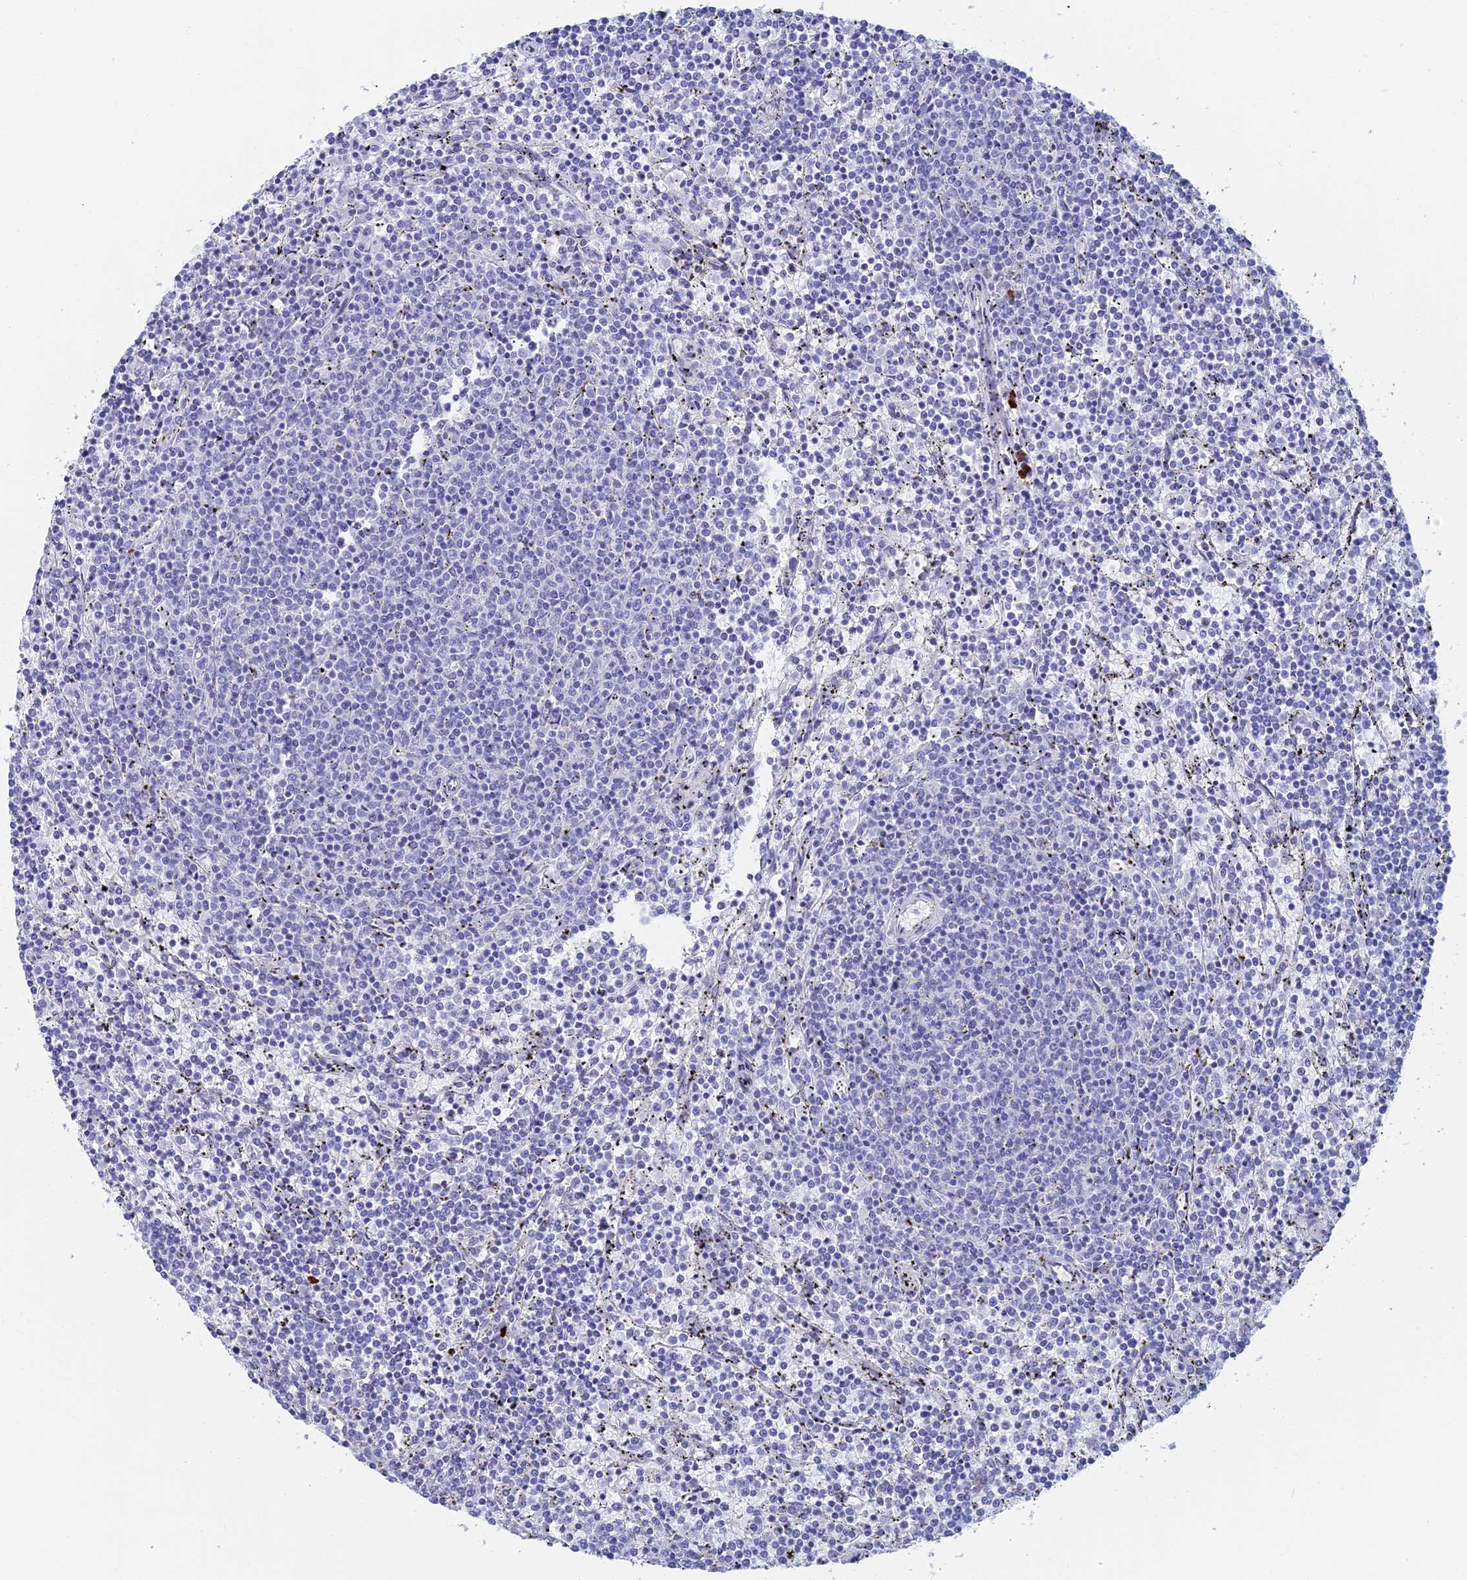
{"staining": {"intensity": "negative", "quantity": "none", "location": "none"}, "tissue": "lymphoma", "cell_type": "Tumor cells", "image_type": "cancer", "snomed": [{"axis": "morphology", "description": "Malignant lymphoma, non-Hodgkin's type, Low grade"}, {"axis": "topography", "description": "Spleen"}], "caption": "Tumor cells are negative for brown protein staining in lymphoma. (DAB immunohistochemistry (IHC), high magnification).", "gene": "CEP152", "patient": {"sex": "female", "age": 50}}